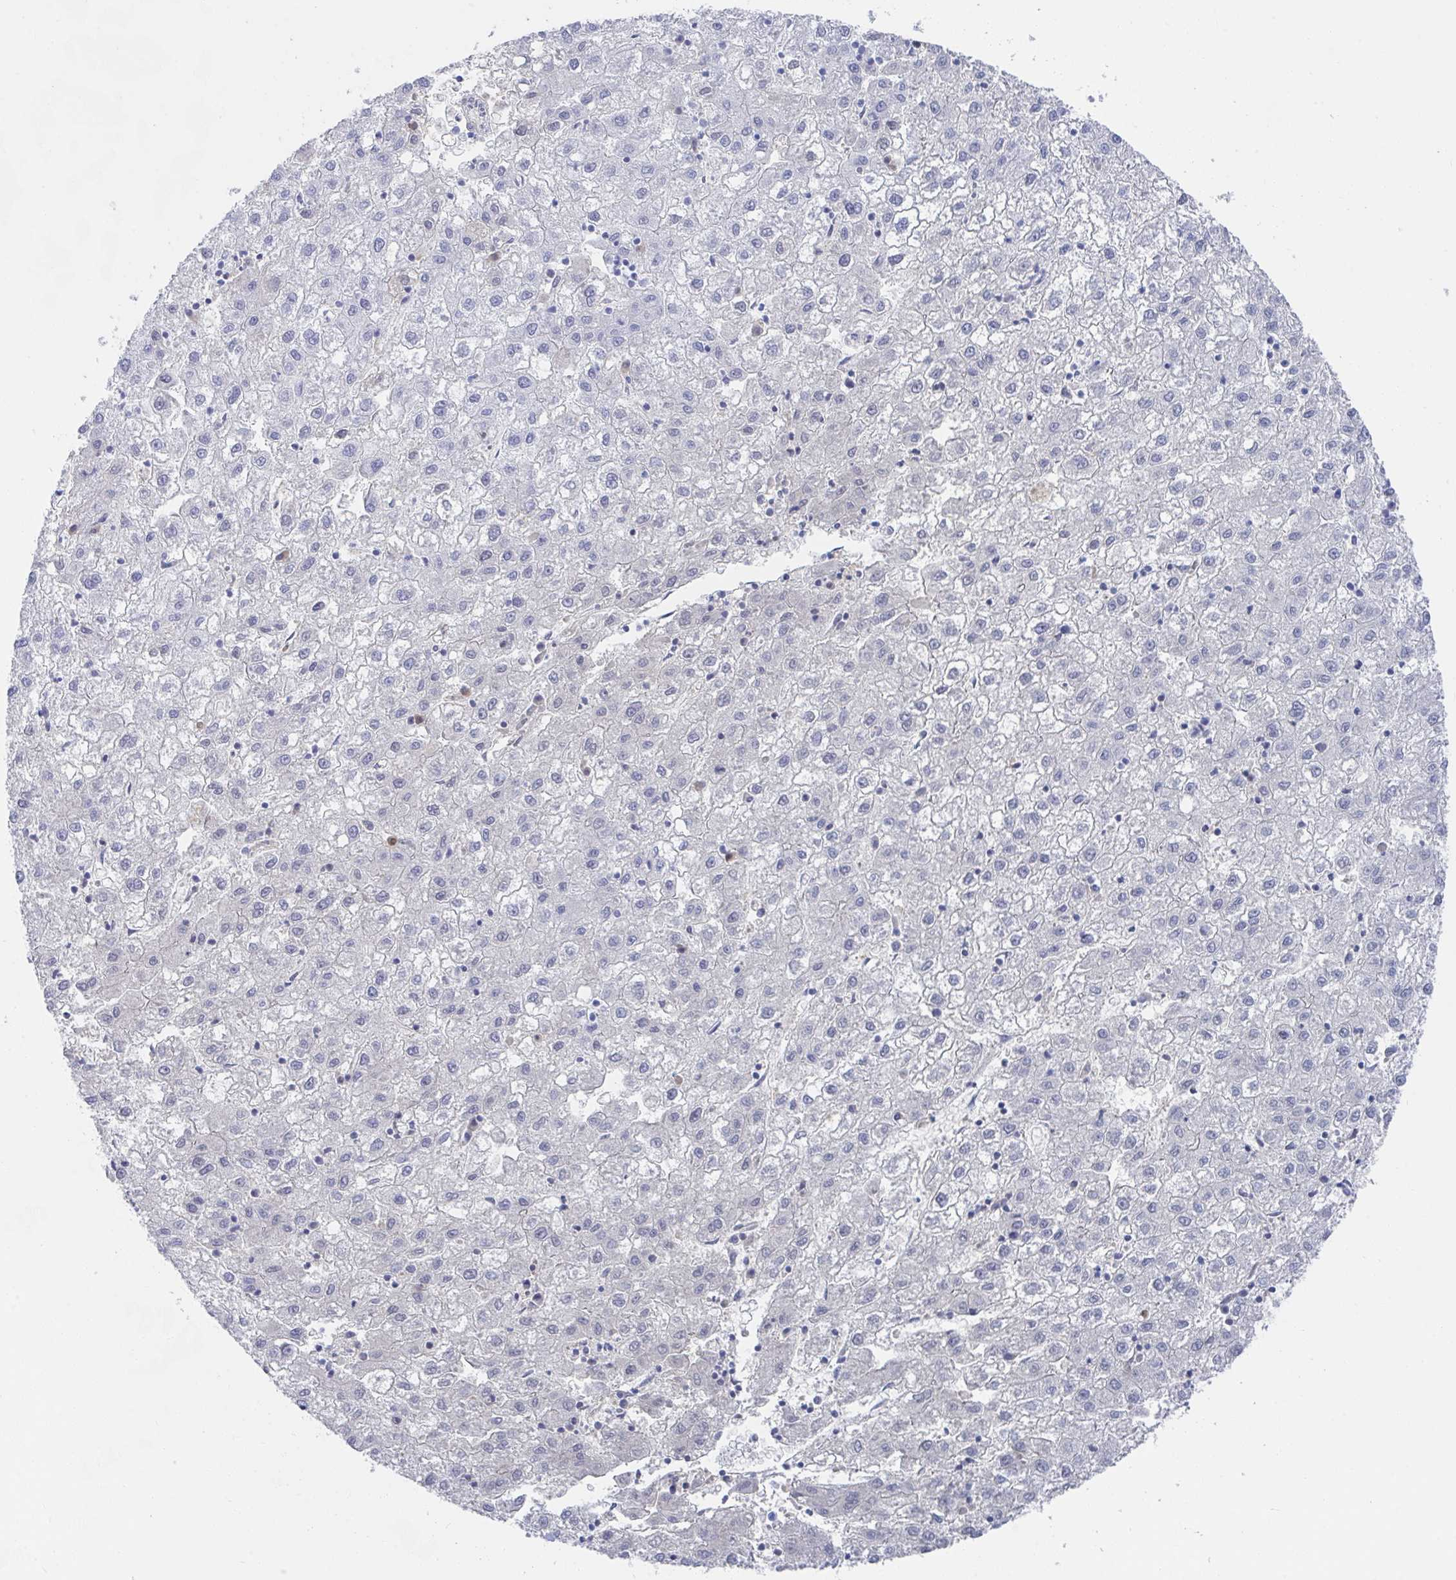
{"staining": {"intensity": "negative", "quantity": "none", "location": "none"}, "tissue": "liver cancer", "cell_type": "Tumor cells", "image_type": "cancer", "snomed": [{"axis": "morphology", "description": "Carcinoma, Hepatocellular, NOS"}, {"axis": "topography", "description": "Liver"}], "caption": "High magnification brightfield microscopy of liver cancer (hepatocellular carcinoma) stained with DAB (brown) and counterstained with hematoxylin (blue): tumor cells show no significant positivity.", "gene": "TNFAIP6", "patient": {"sex": "male", "age": 72}}